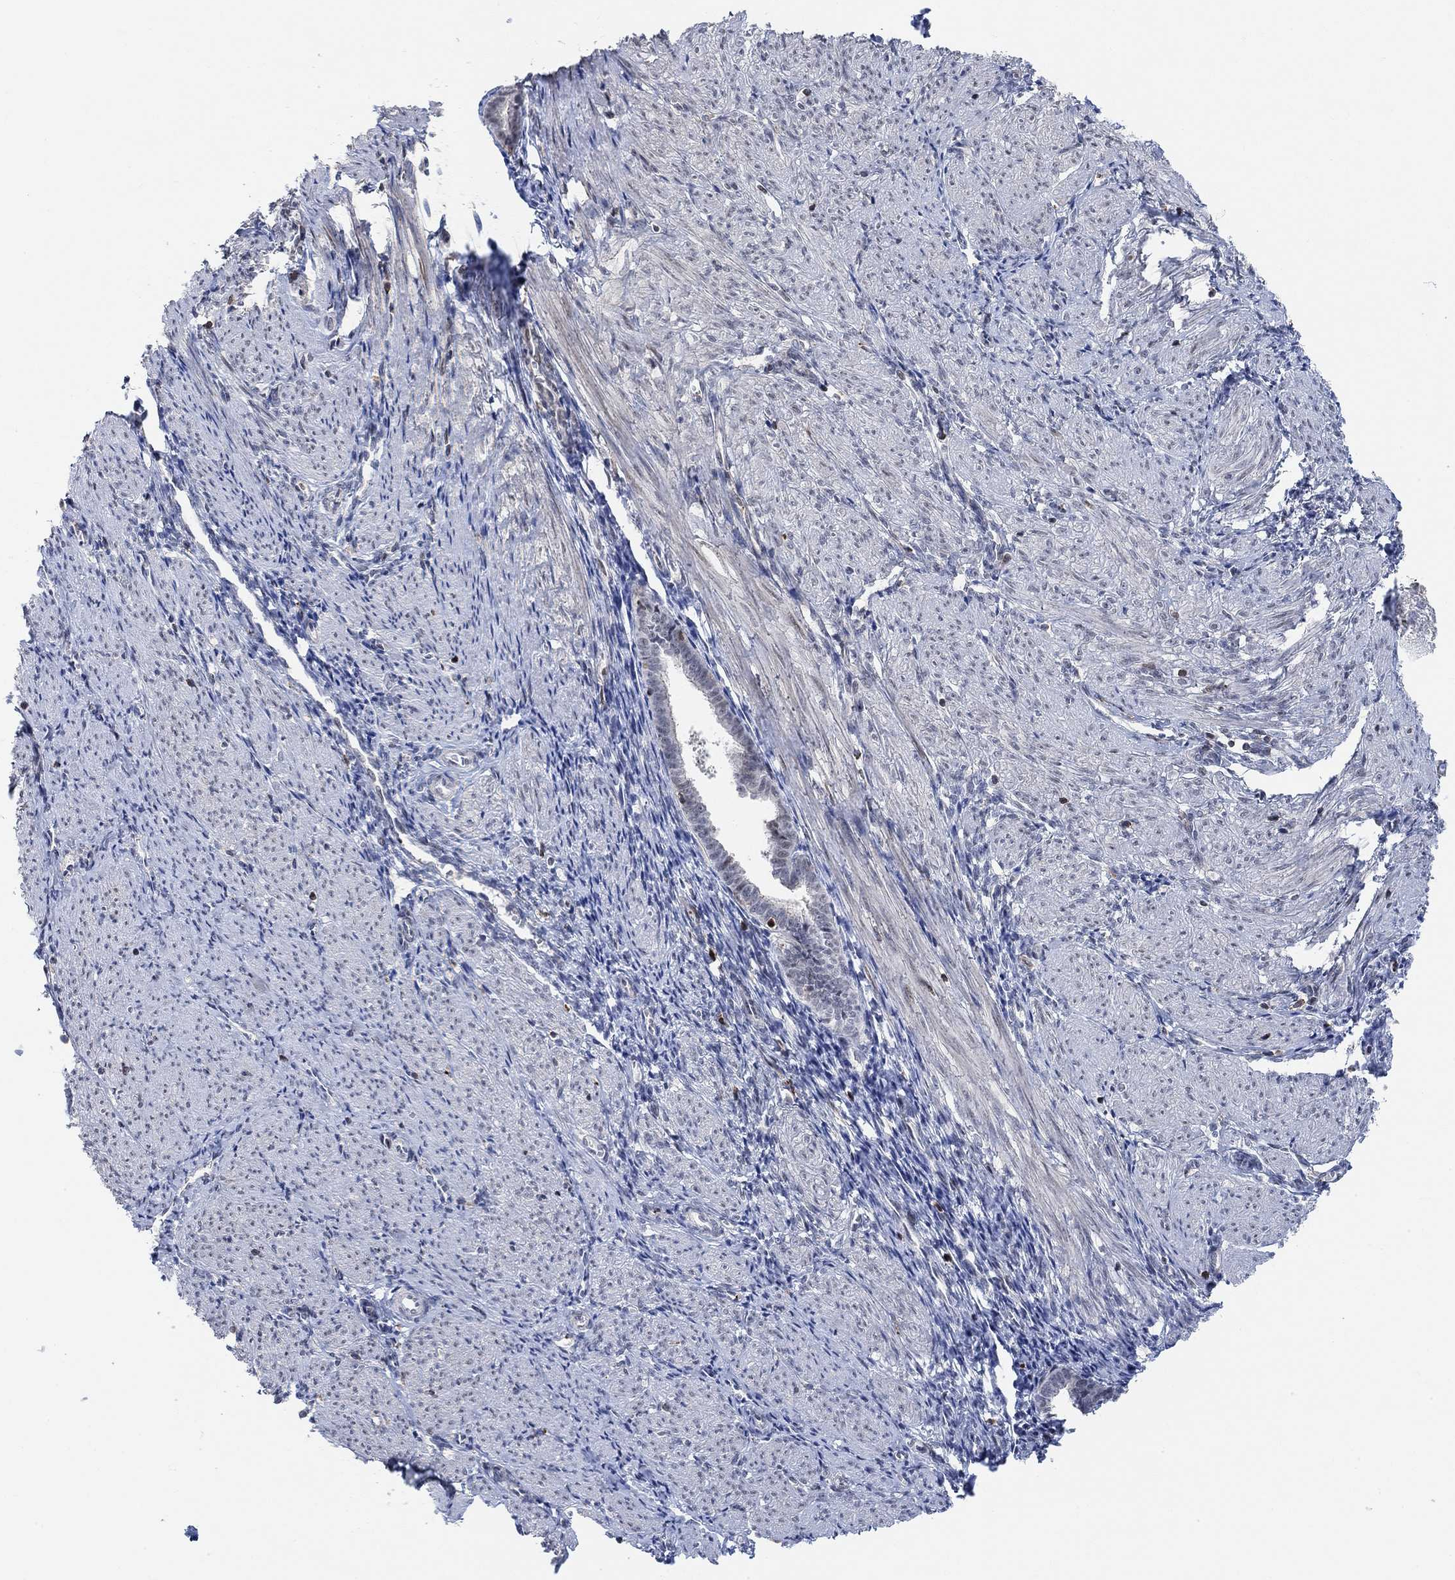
{"staining": {"intensity": "negative", "quantity": "none", "location": "none"}, "tissue": "endometrium", "cell_type": "Cells in endometrial stroma", "image_type": "normal", "snomed": [{"axis": "morphology", "description": "Normal tissue, NOS"}, {"axis": "topography", "description": "Endometrium"}], "caption": "This is an immunohistochemistry photomicrograph of benign human endometrium. There is no expression in cells in endometrial stroma.", "gene": "PWWP2B", "patient": {"sex": "female", "age": 37}}